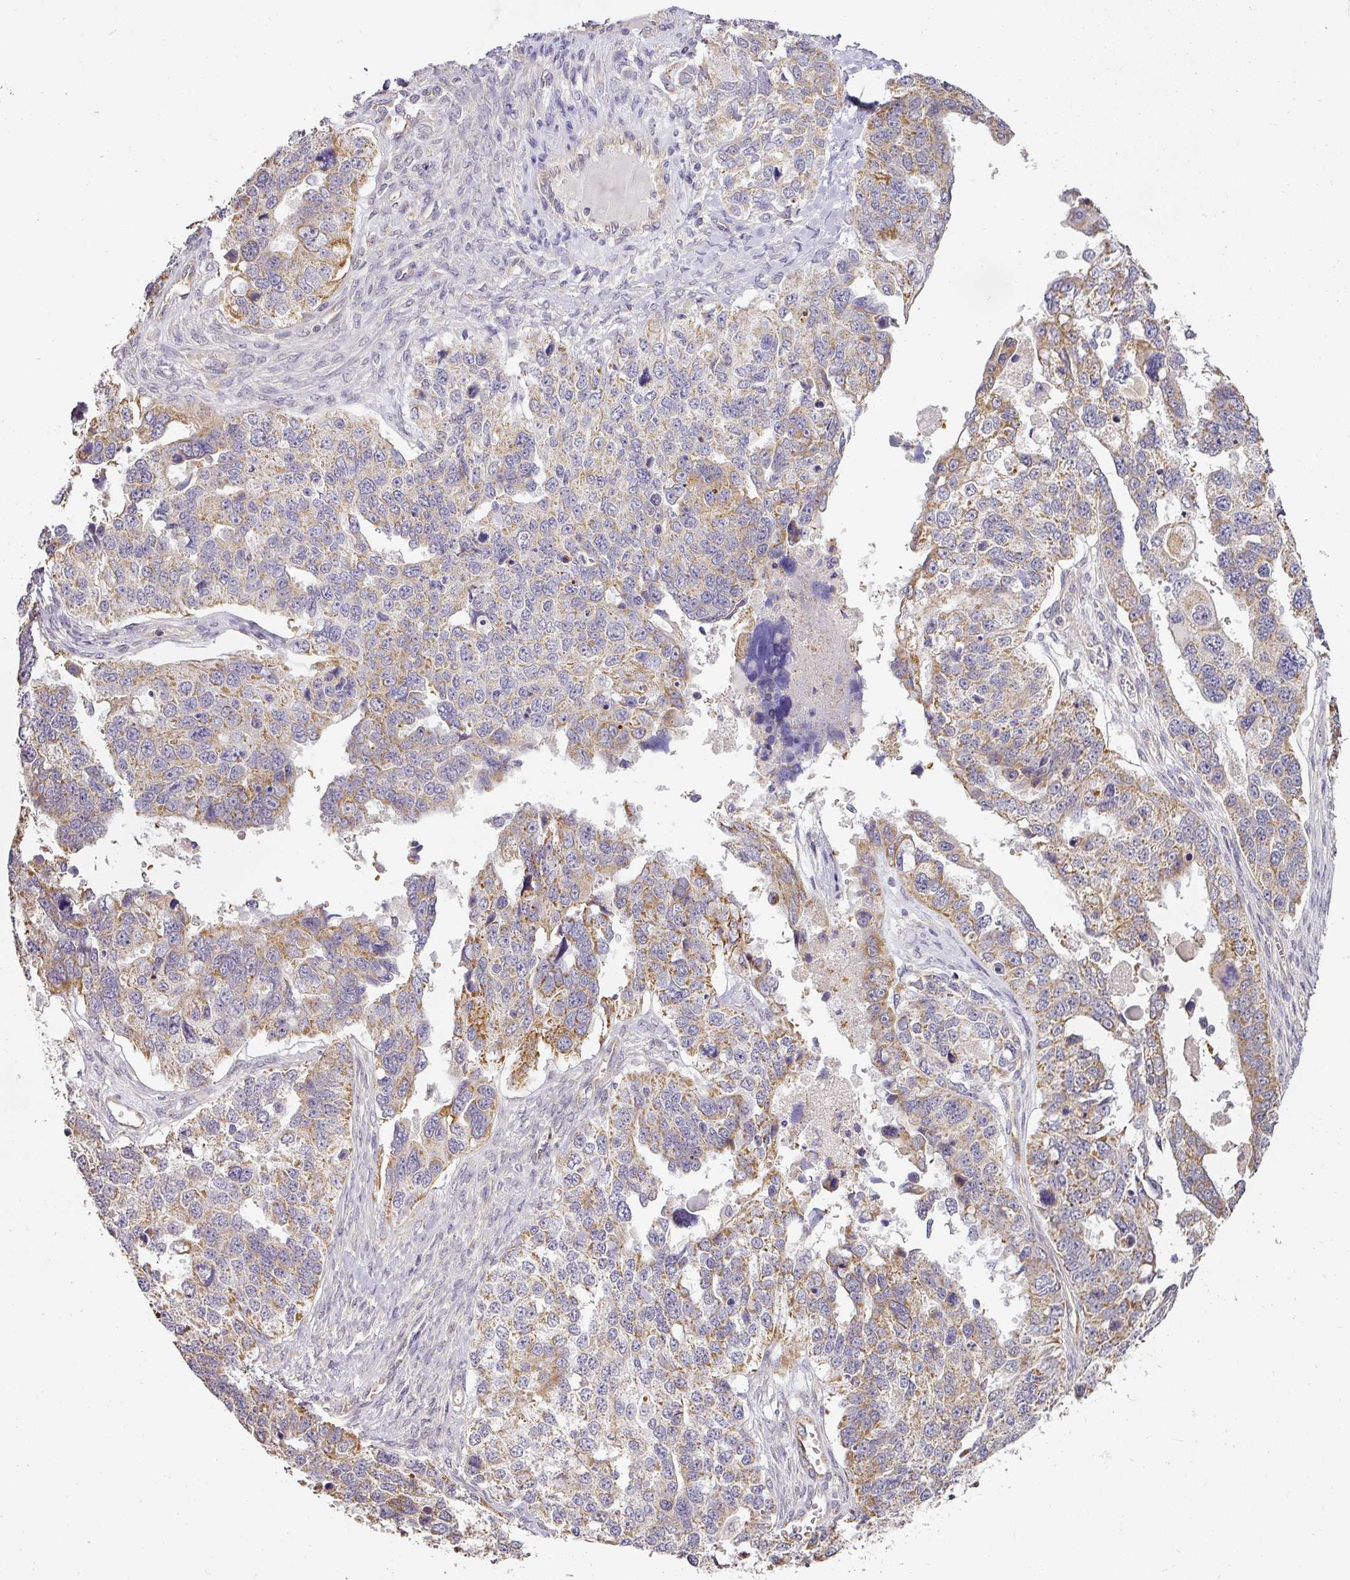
{"staining": {"intensity": "moderate", "quantity": ">75%", "location": "cytoplasmic/membranous"}, "tissue": "ovarian cancer", "cell_type": "Tumor cells", "image_type": "cancer", "snomed": [{"axis": "morphology", "description": "Cystadenocarcinoma, serous, NOS"}, {"axis": "topography", "description": "Ovary"}], "caption": "High-magnification brightfield microscopy of serous cystadenocarcinoma (ovarian) stained with DAB (brown) and counterstained with hematoxylin (blue). tumor cells exhibit moderate cytoplasmic/membranous positivity is identified in about>75% of cells.", "gene": "MYOM2", "patient": {"sex": "female", "age": 76}}